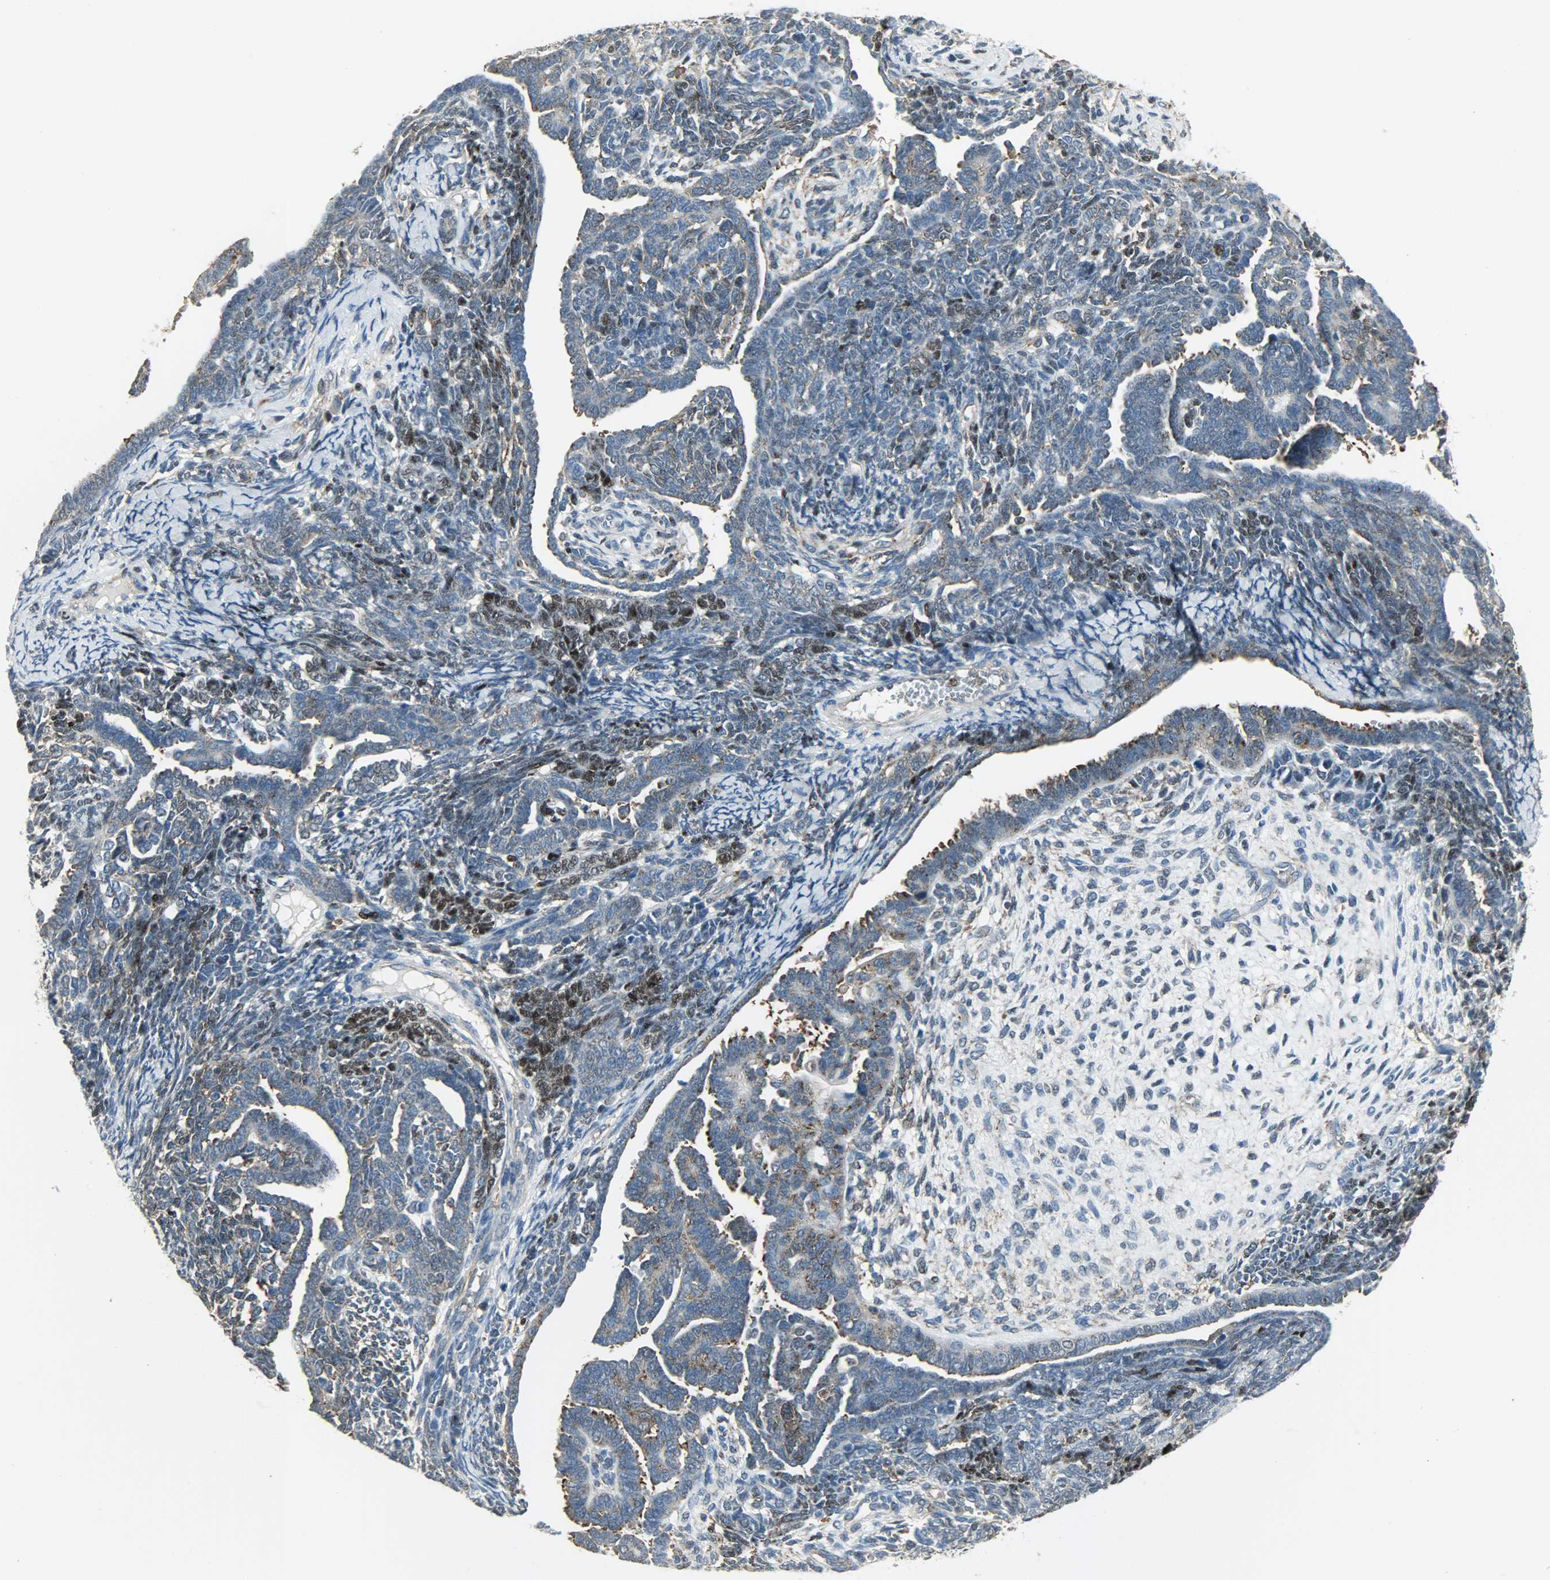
{"staining": {"intensity": "weak", "quantity": ">75%", "location": "cytoplasmic/membranous"}, "tissue": "endometrial cancer", "cell_type": "Tumor cells", "image_type": "cancer", "snomed": [{"axis": "morphology", "description": "Neoplasm, malignant, NOS"}, {"axis": "topography", "description": "Endometrium"}], "caption": "Weak cytoplasmic/membranous positivity for a protein is seen in approximately >75% of tumor cells of endometrial malignant neoplasm using immunohistochemistry.", "gene": "DNAJA4", "patient": {"sex": "female", "age": 74}}